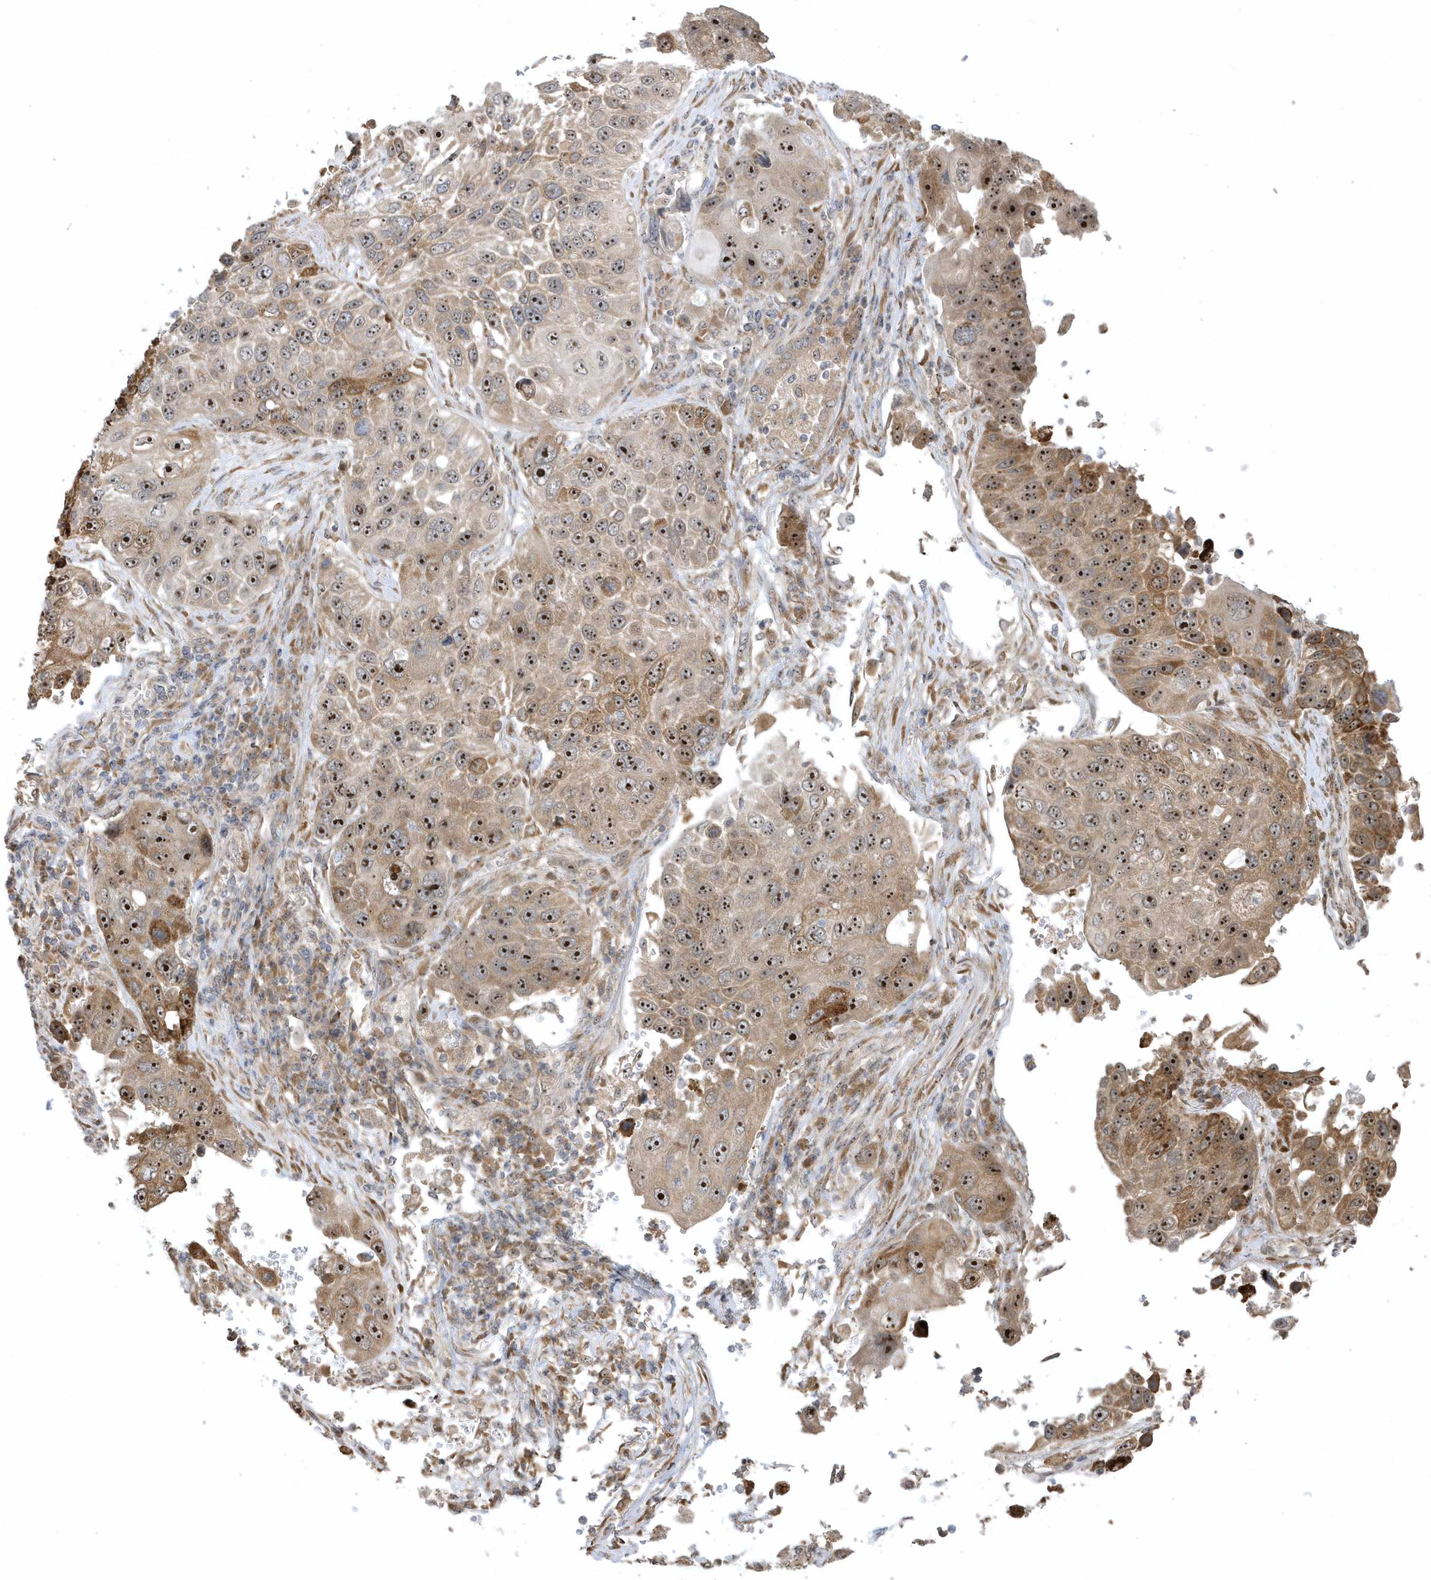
{"staining": {"intensity": "moderate", "quantity": ">75%", "location": "cytoplasmic/membranous,nuclear"}, "tissue": "lung cancer", "cell_type": "Tumor cells", "image_type": "cancer", "snomed": [{"axis": "morphology", "description": "Squamous cell carcinoma, NOS"}, {"axis": "topography", "description": "Lung"}], "caption": "Protein staining reveals moderate cytoplasmic/membranous and nuclear positivity in about >75% of tumor cells in lung cancer.", "gene": "ECM2", "patient": {"sex": "male", "age": 61}}